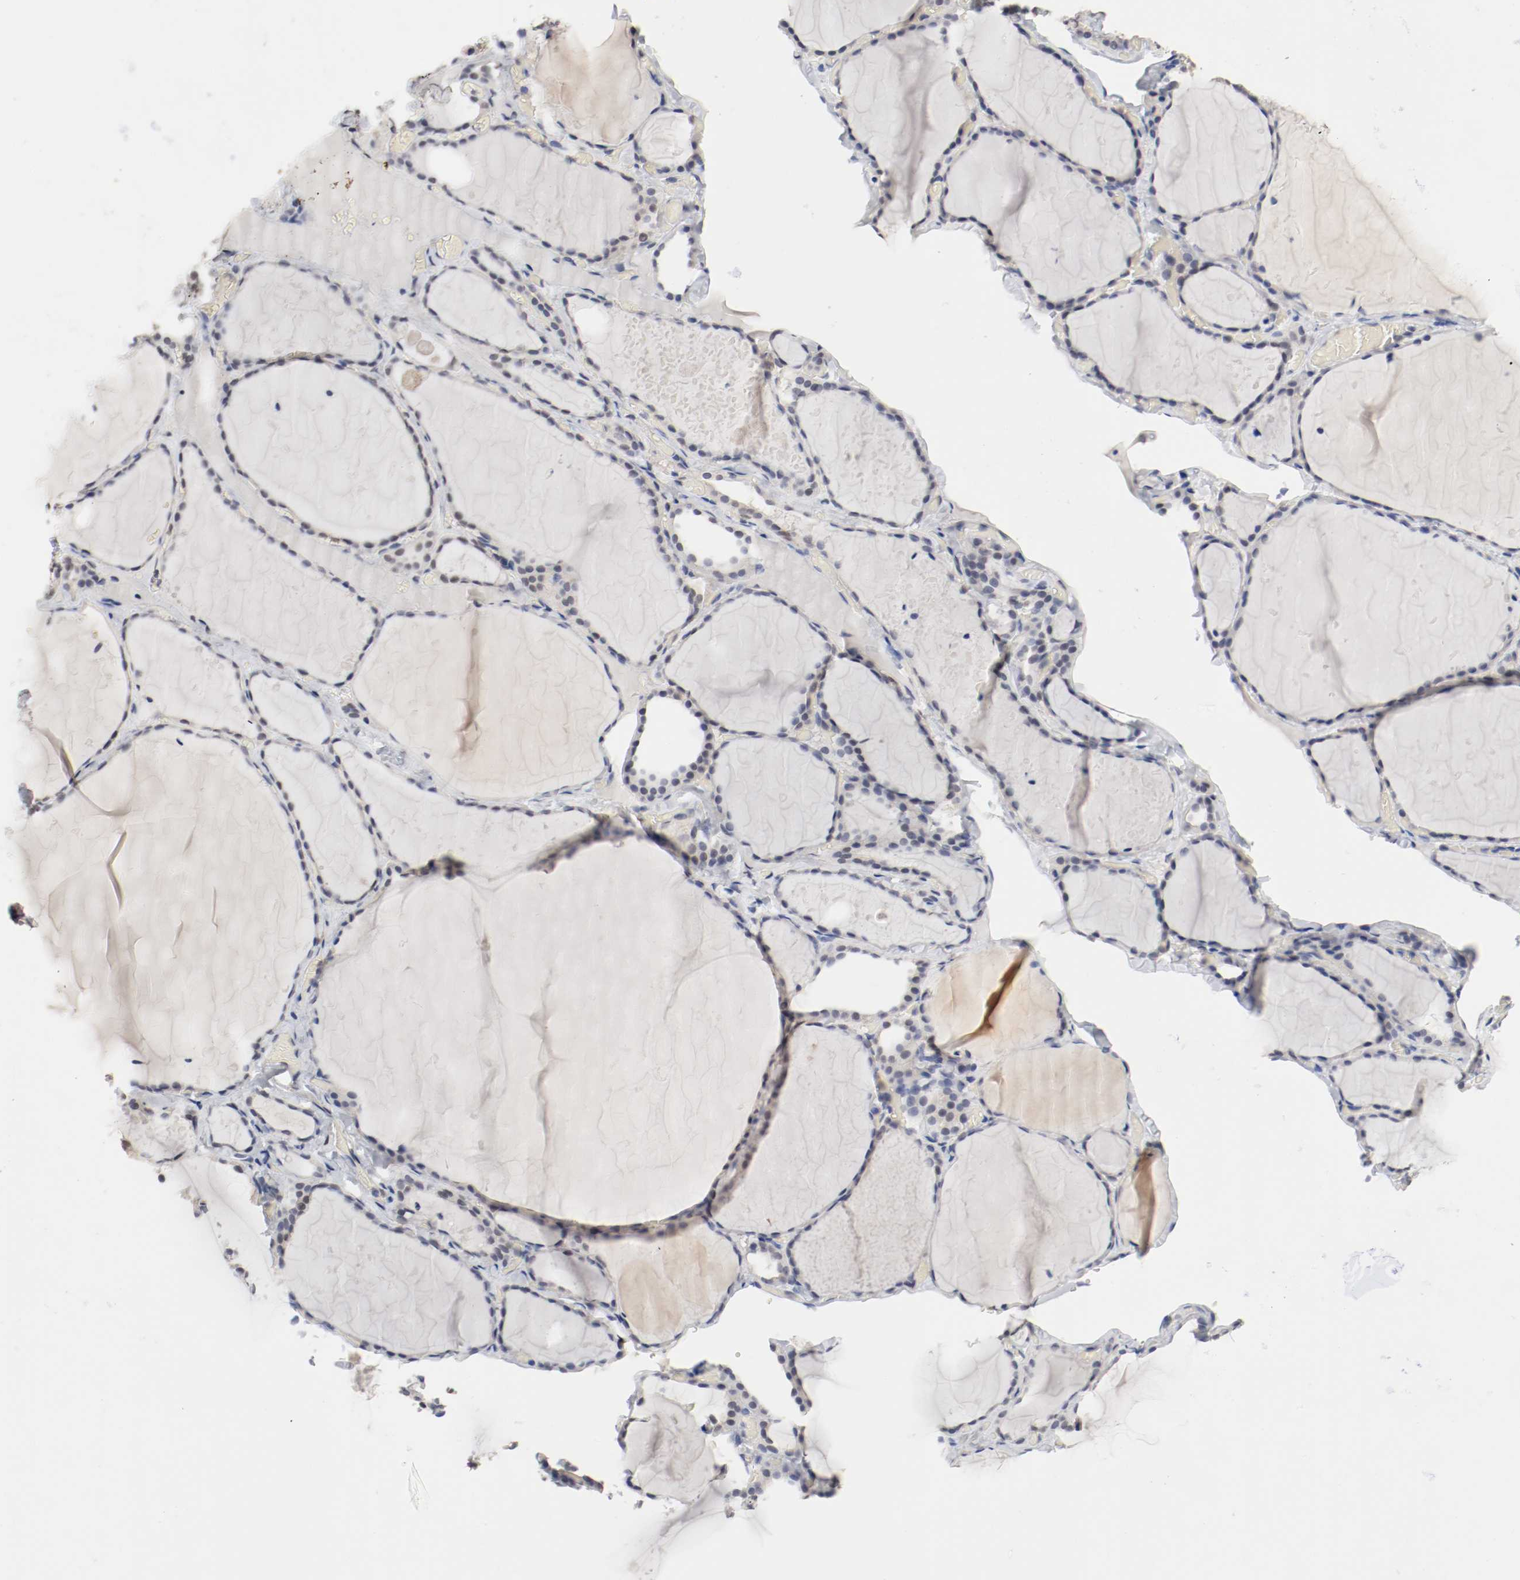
{"staining": {"intensity": "weak", "quantity": "<25%", "location": "cytoplasmic/membranous"}, "tissue": "thyroid gland", "cell_type": "Glandular cells", "image_type": "normal", "snomed": [{"axis": "morphology", "description": "Normal tissue, NOS"}, {"axis": "topography", "description": "Thyroid gland"}], "caption": "Thyroid gland was stained to show a protein in brown. There is no significant expression in glandular cells. The staining was performed using DAB (3,3'-diaminobenzidine) to visualize the protein expression in brown, while the nuclei were stained in blue with hematoxylin (Magnification: 20x).", "gene": "FOSL2", "patient": {"sex": "female", "age": 22}}